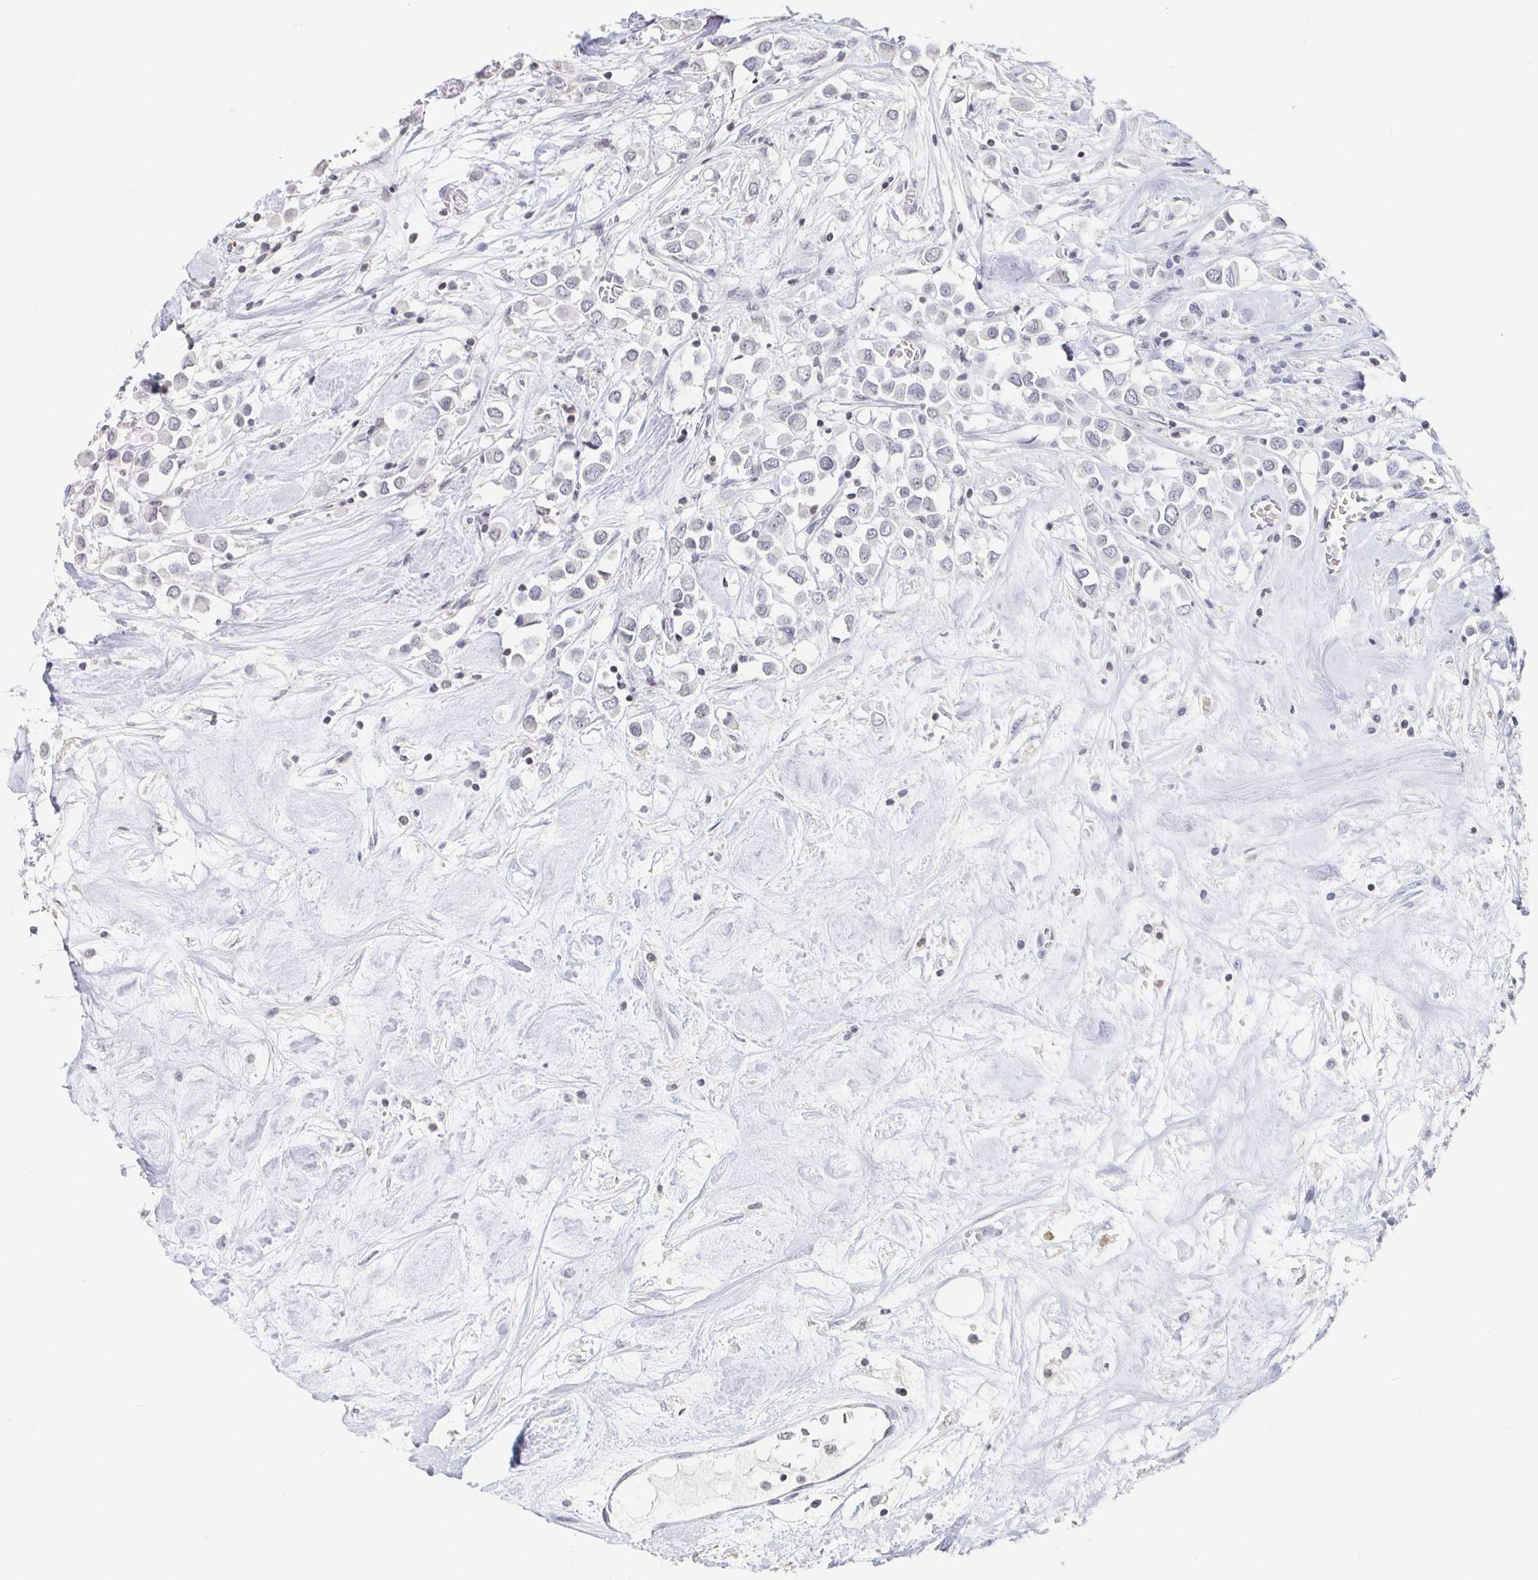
{"staining": {"intensity": "negative", "quantity": "none", "location": "none"}, "tissue": "breast cancer", "cell_type": "Tumor cells", "image_type": "cancer", "snomed": [{"axis": "morphology", "description": "Duct carcinoma"}, {"axis": "topography", "description": "Breast"}], "caption": "High magnification brightfield microscopy of breast cancer (infiltrating ductal carcinoma) stained with DAB (brown) and counterstained with hematoxylin (blue): tumor cells show no significant expression. (DAB (3,3'-diaminobenzidine) immunohistochemistry visualized using brightfield microscopy, high magnification).", "gene": "NME9", "patient": {"sex": "female", "age": 61}}